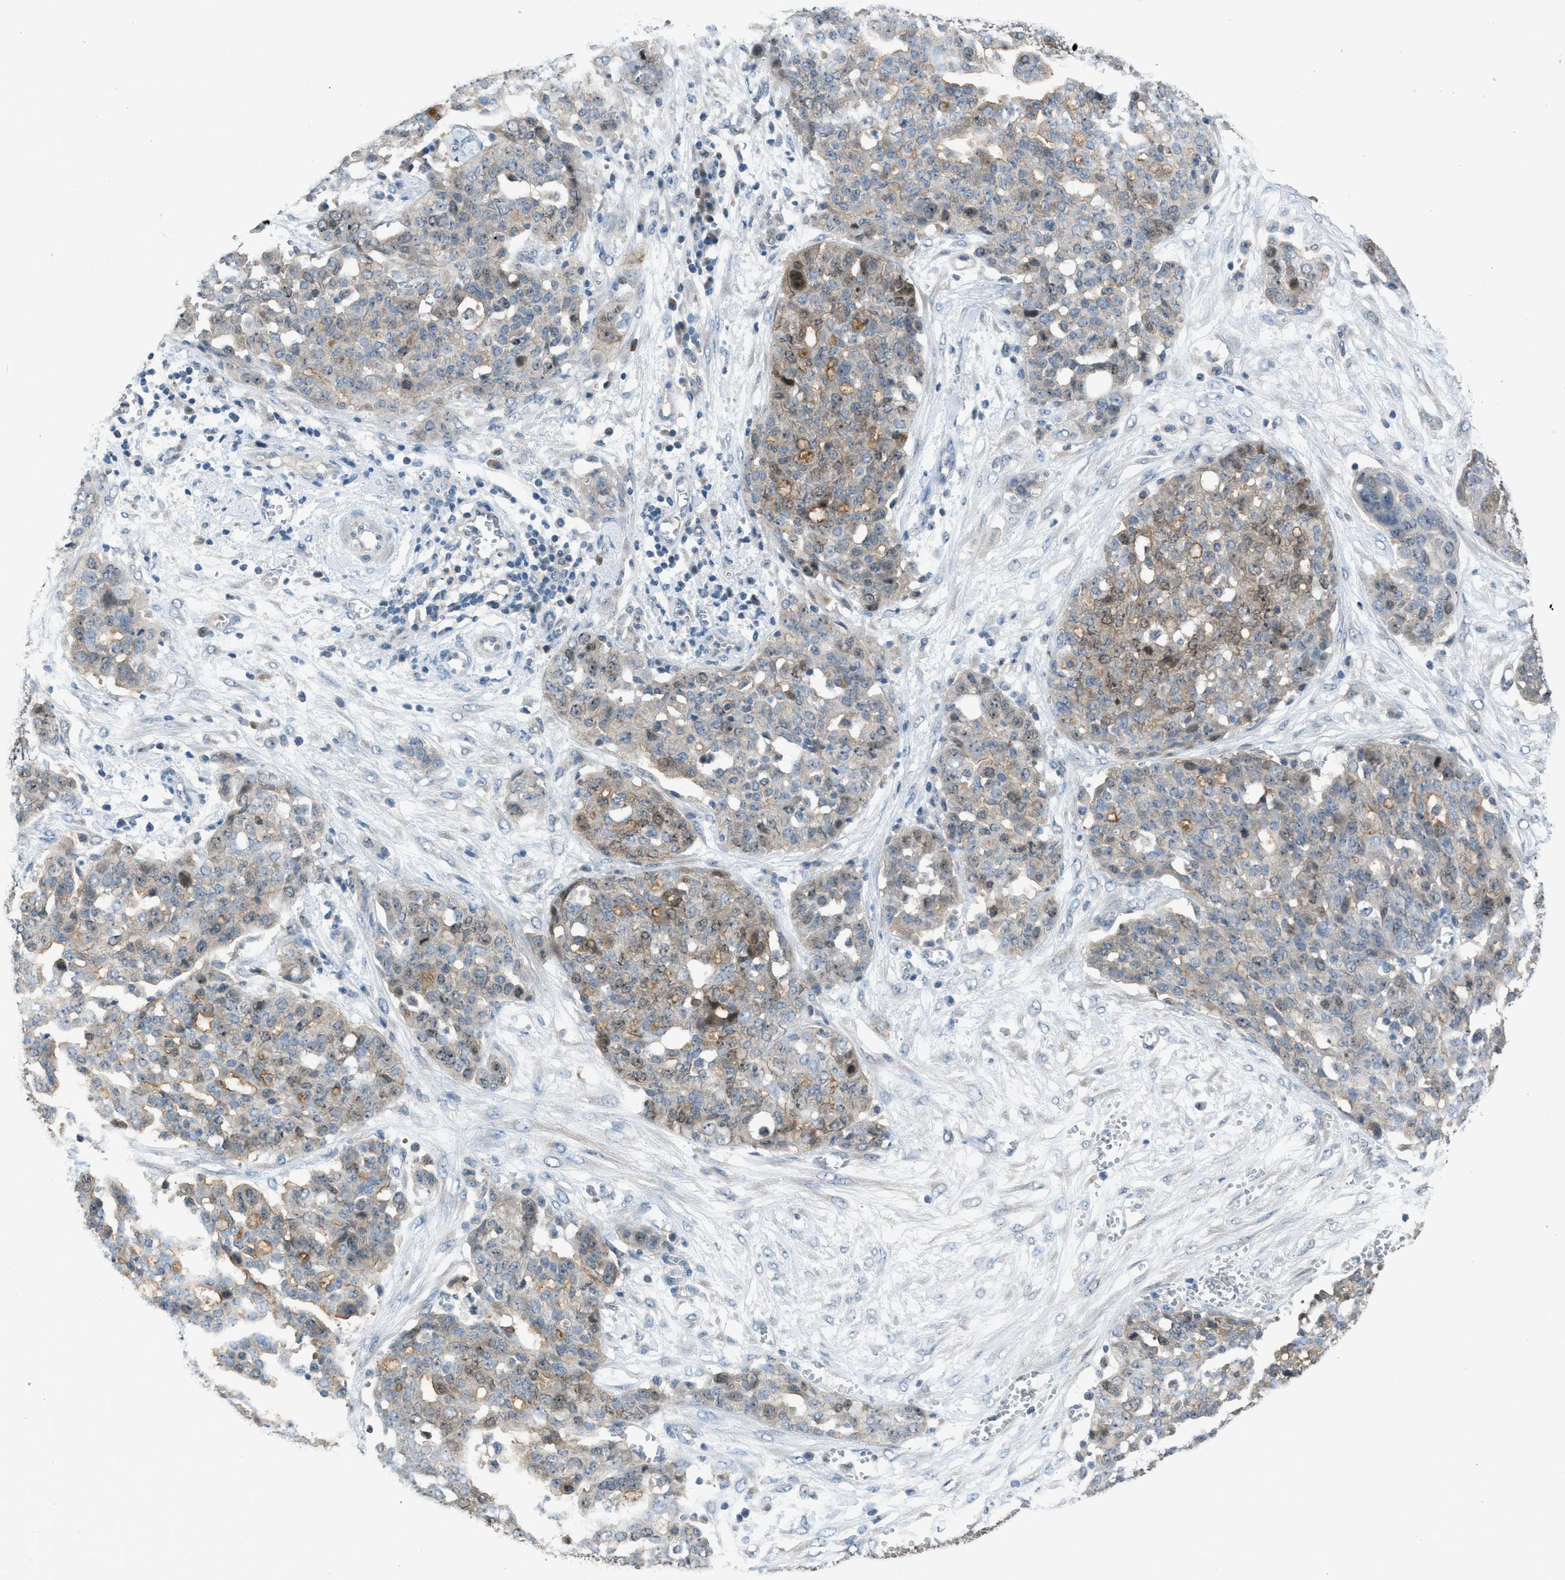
{"staining": {"intensity": "moderate", "quantity": "25%-75%", "location": "cytoplasmic/membranous,nuclear"}, "tissue": "ovarian cancer", "cell_type": "Tumor cells", "image_type": "cancer", "snomed": [{"axis": "morphology", "description": "Cystadenocarcinoma, serous, NOS"}, {"axis": "topography", "description": "Soft tissue"}, {"axis": "topography", "description": "Ovary"}], "caption": "Protein analysis of serous cystadenocarcinoma (ovarian) tissue displays moderate cytoplasmic/membranous and nuclear expression in about 25%-75% of tumor cells.", "gene": "MIS18A", "patient": {"sex": "female", "age": 57}}